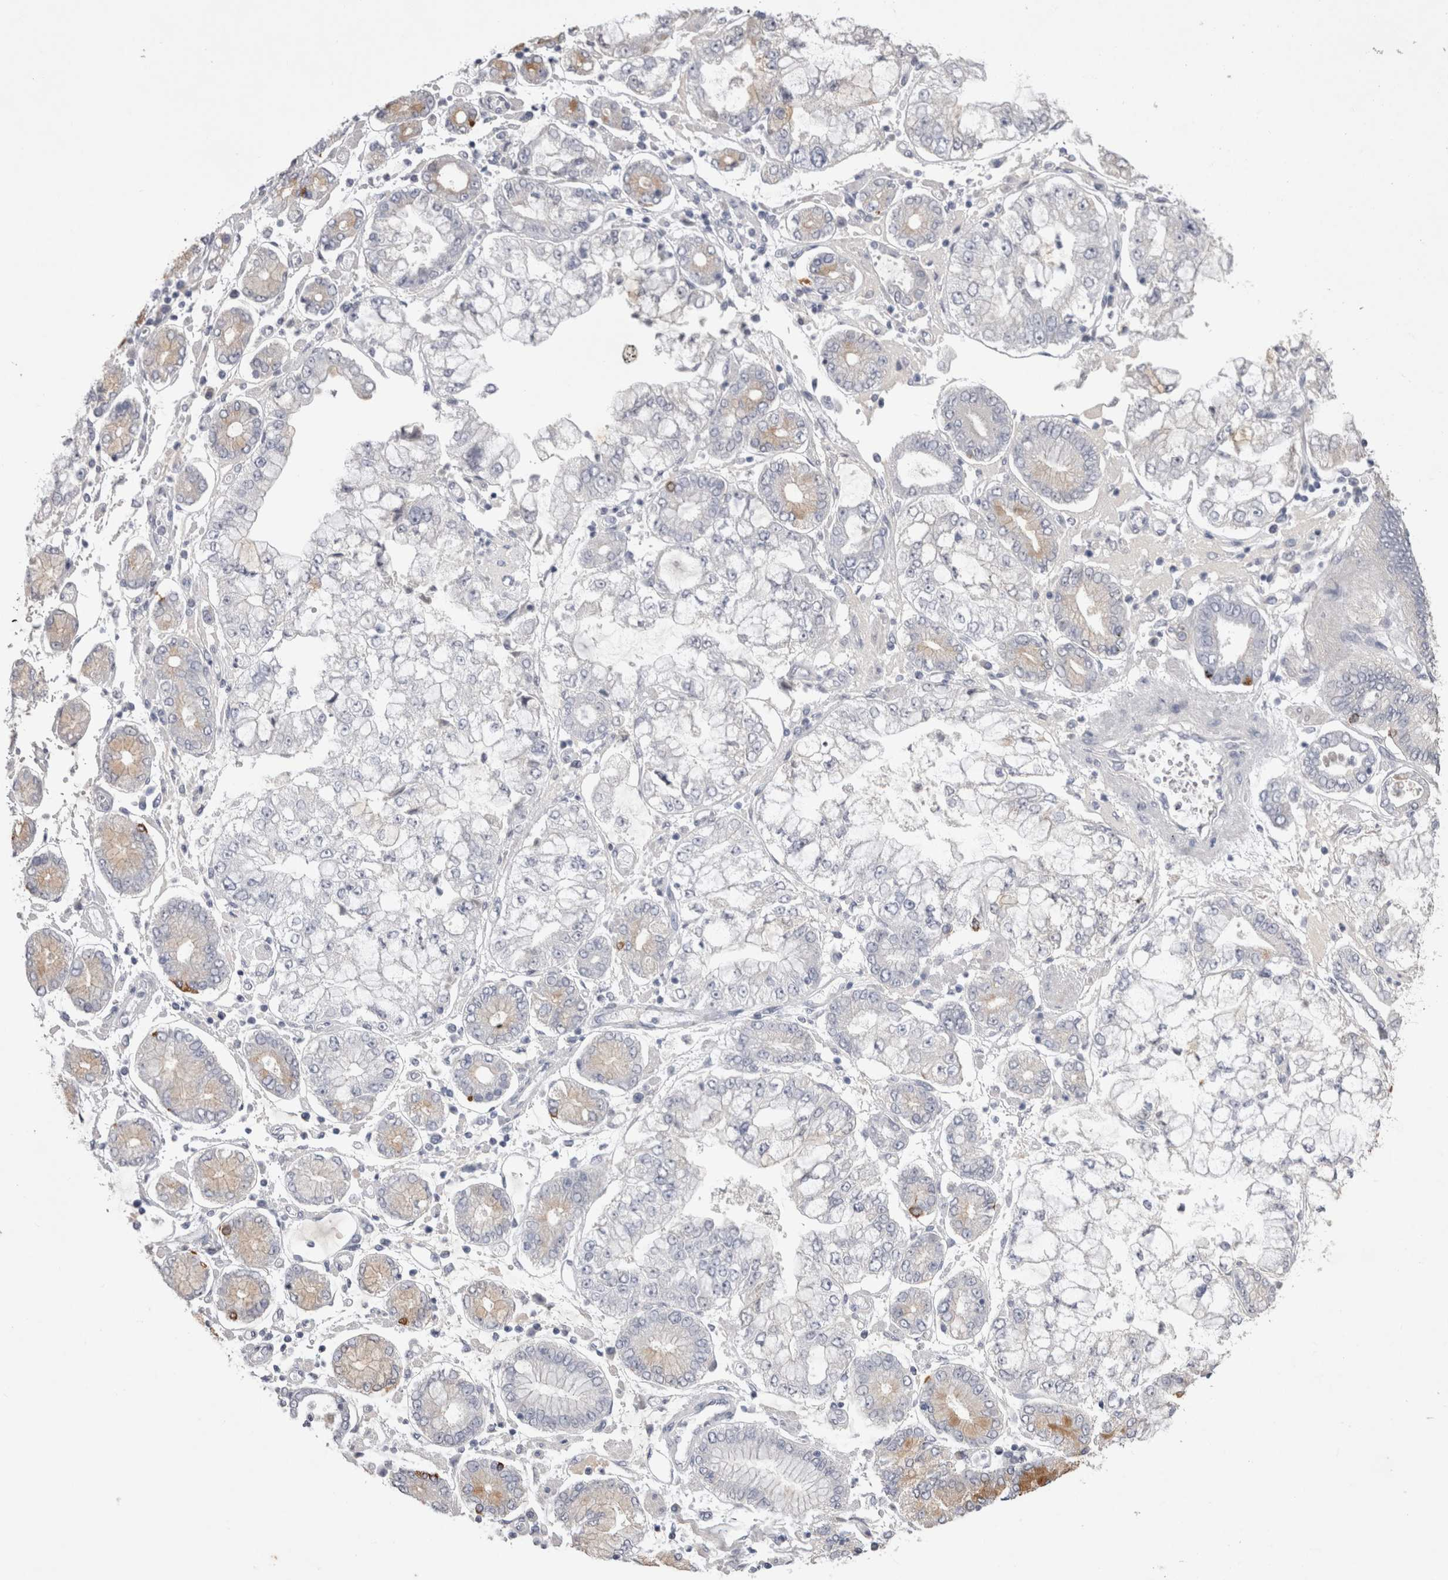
{"staining": {"intensity": "moderate", "quantity": "<25%", "location": "cytoplasmic/membranous"}, "tissue": "stomach cancer", "cell_type": "Tumor cells", "image_type": "cancer", "snomed": [{"axis": "morphology", "description": "Adenocarcinoma, NOS"}, {"axis": "topography", "description": "Stomach"}], "caption": "The immunohistochemical stain labels moderate cytoplasmic/membranous expression in tumor cells of adenocarcinoma (stomach) tissue.", "gene": "ADAM2", "patient": {"sex": "male", "age": 76}}